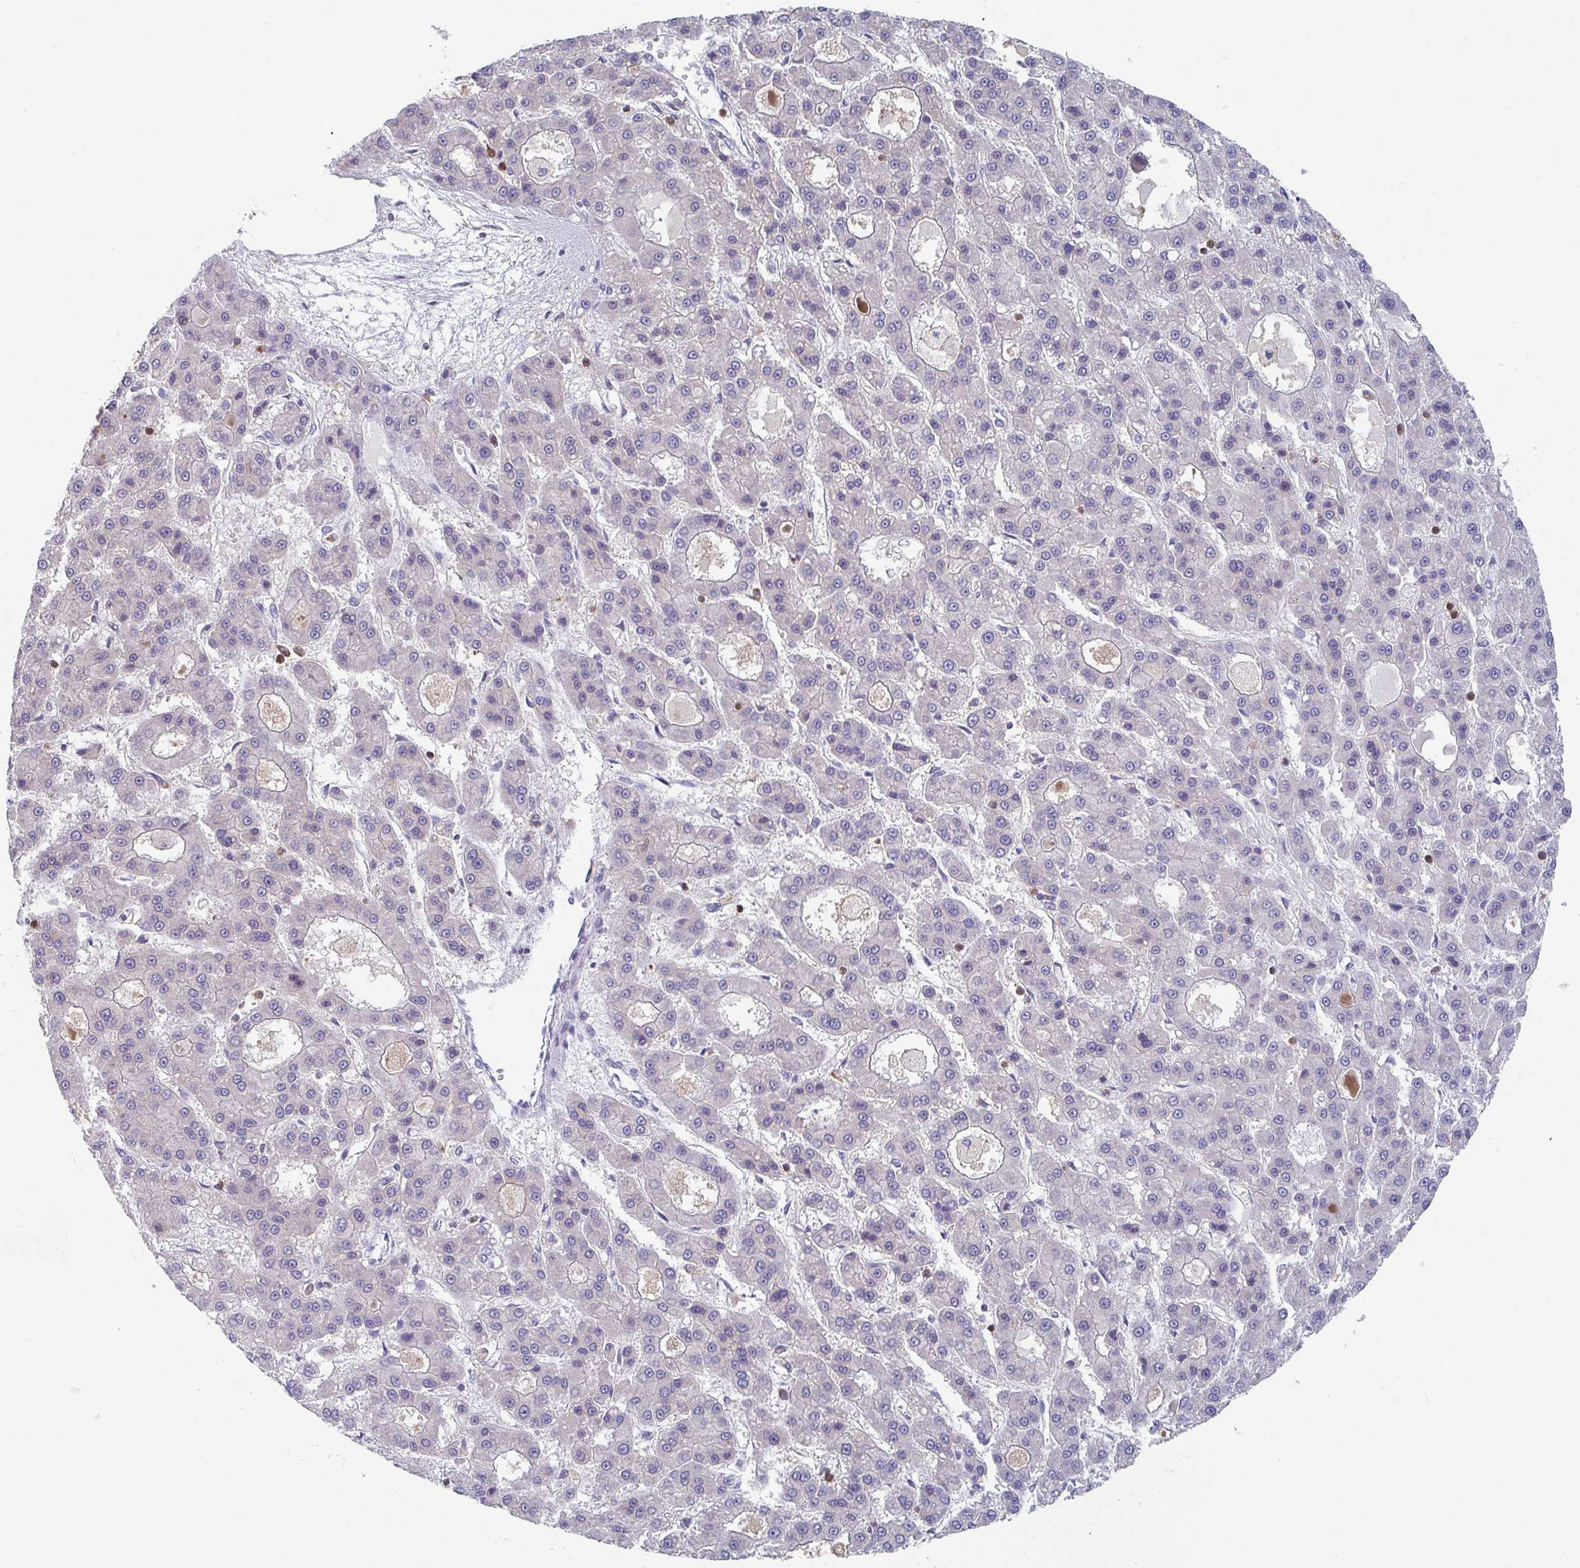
{"staining": {"intensity": "negative", "quantity": "none", "location": "none"}, "tissue": "liver cancer", "cell_type": "Tumor cells", "image_type": "cancer", "snomed": [{"axis": "morphology", "description": "Carcinoma, Hepatocellular, NOS"}, {"axis": "topography", "description": "Liver"}], "caption": "Tumor cells are negative for protein expression in human liver cancer. Brightfield microscopy of IHC stained with DAB (brown) and hematoxylin (blue), captured at high magnification.", "gene": "KLHL33", "patient": {"sex": "male", "age": 70}}